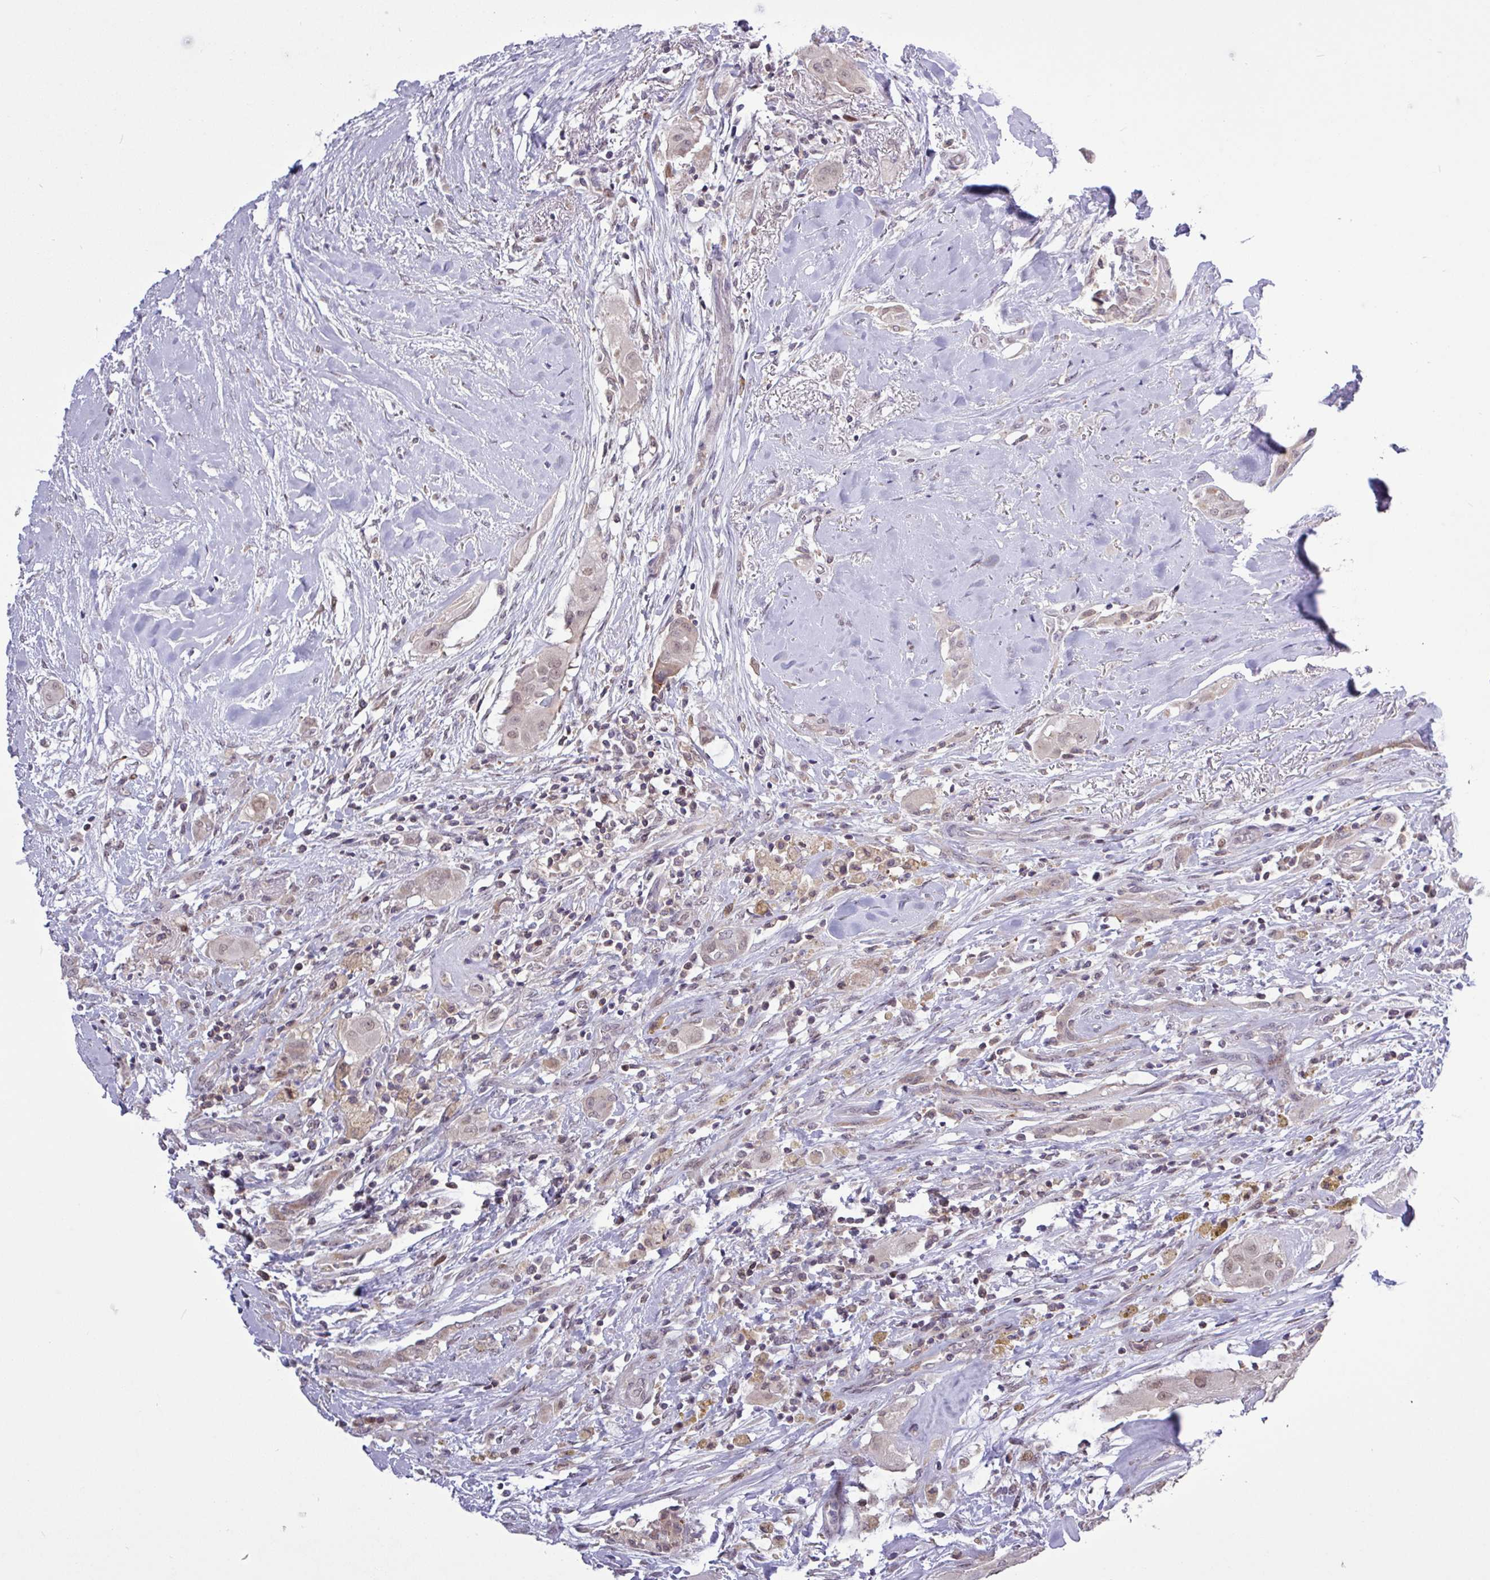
{"staining": {"intensity": "weak", "quantity": ">75%", "location": "nuclear"}, "tissue": "thyroid cancer", "cell_type": "Tumor cells", "image_type": "cancer", "snomed": [{"axis": "morphology", "description": "Papillary adenocarcinoma, NOS"}, {"axis": "topography", "description": "Thyroid gland"}], "caption": "Papillary adenocarcinoma (thyroid) stained with immunohistochemistry displays weak nuclear positivity in approximately >75% of tumor cells.", "gene": "RTL3", "patient": {"sex": "female", "age": 59}}